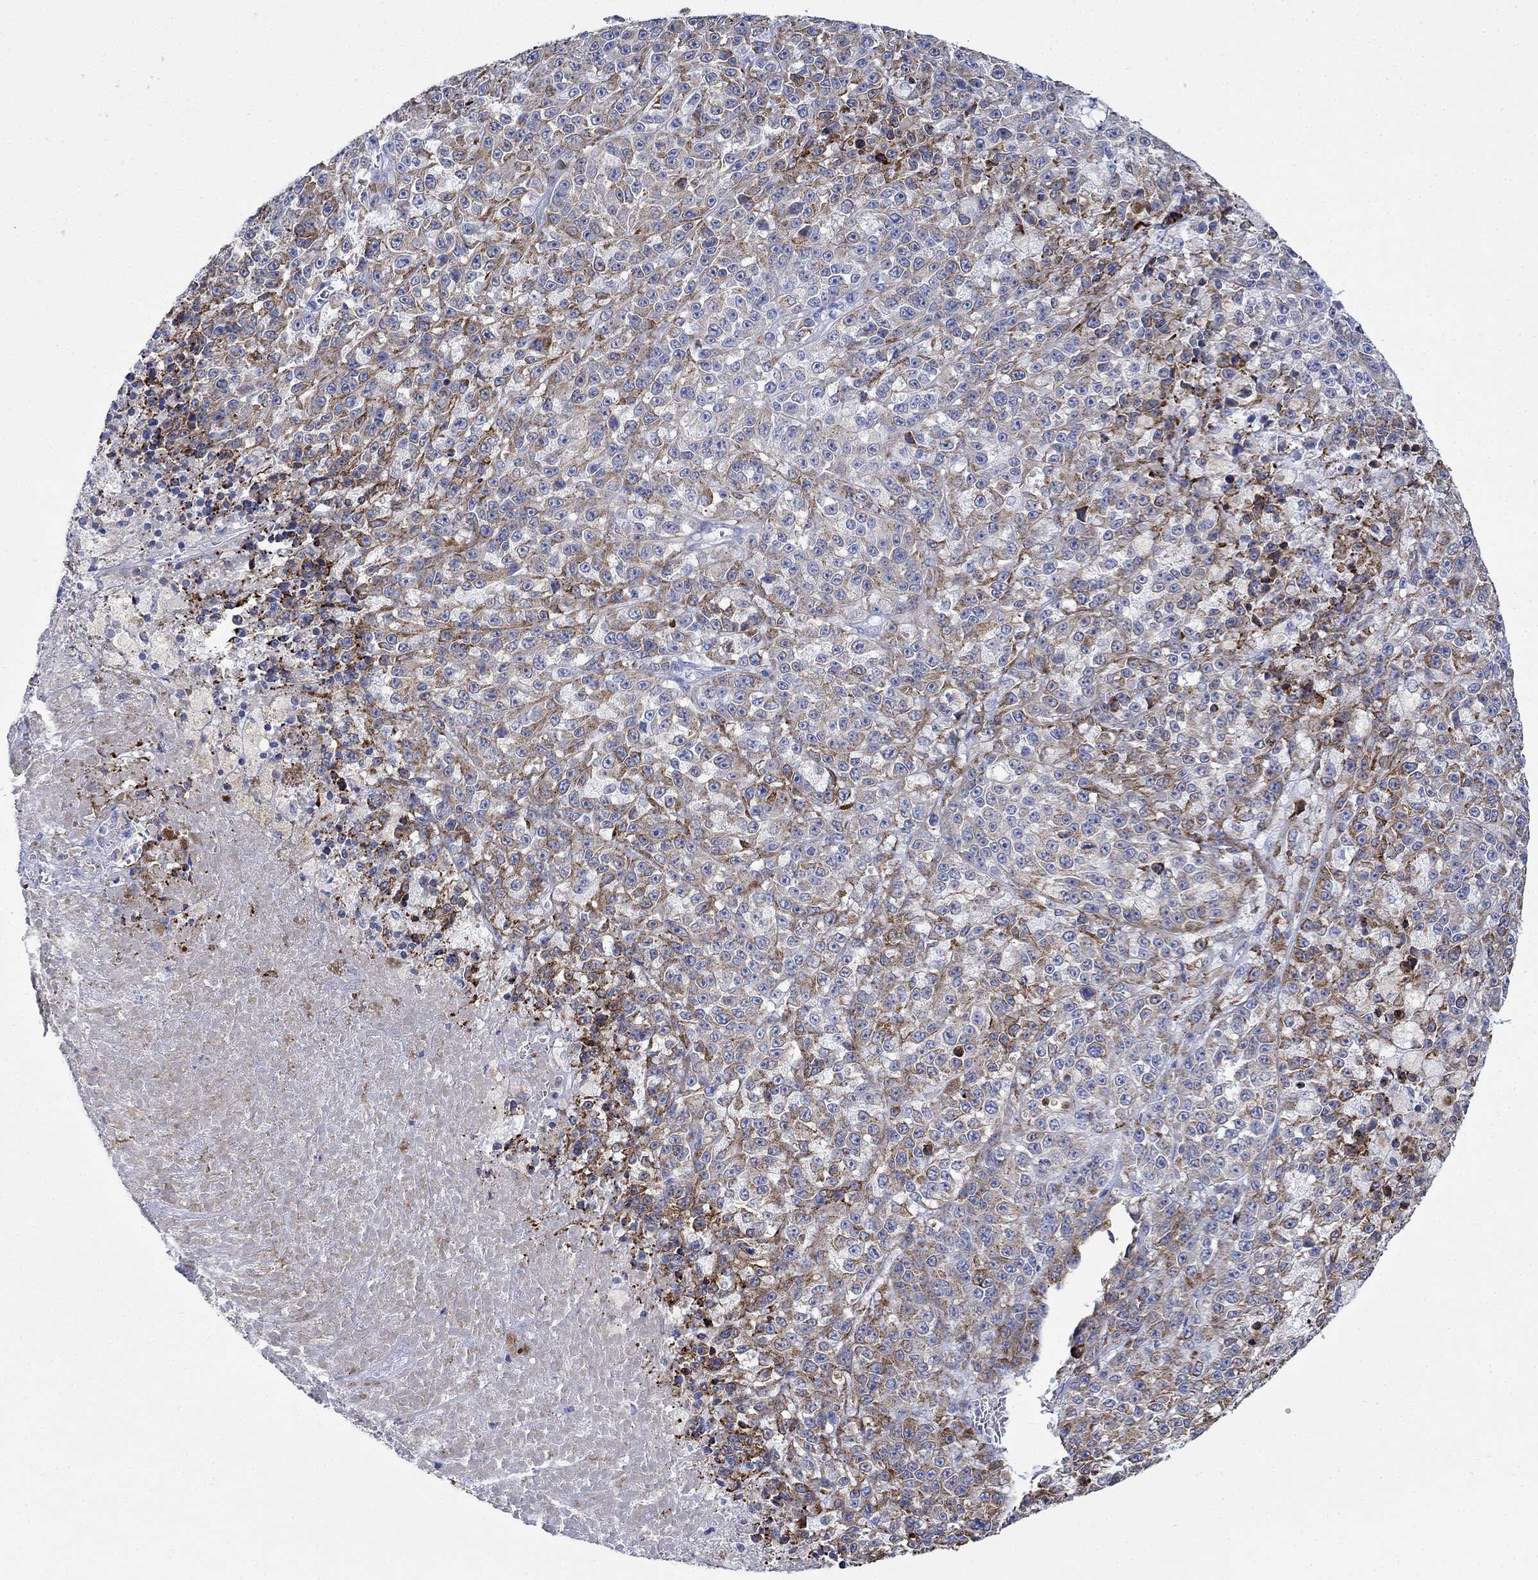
{"staining": {"intensity": "moderate", "quantity": "25%-75%", "location": "cytoplasmic/membranous"}, "tissue": "melanoma", "cell_type": "Tumor cells", "image_type": "cancer", "snomed": [{"axis": "morphology", "description": "Malignant melanoma, NOS"}, {"axis": "topography", "description": "Skin"}], "caption": "This histopathology image exhibits immunohistochemistry staining of human malignant melanoma, with medium moderate cytoplasmic/membranous staining in about 25%-75% of tumor cells.", "gene": "MYL1", "patient": {"sex": "female", "age": 58}}